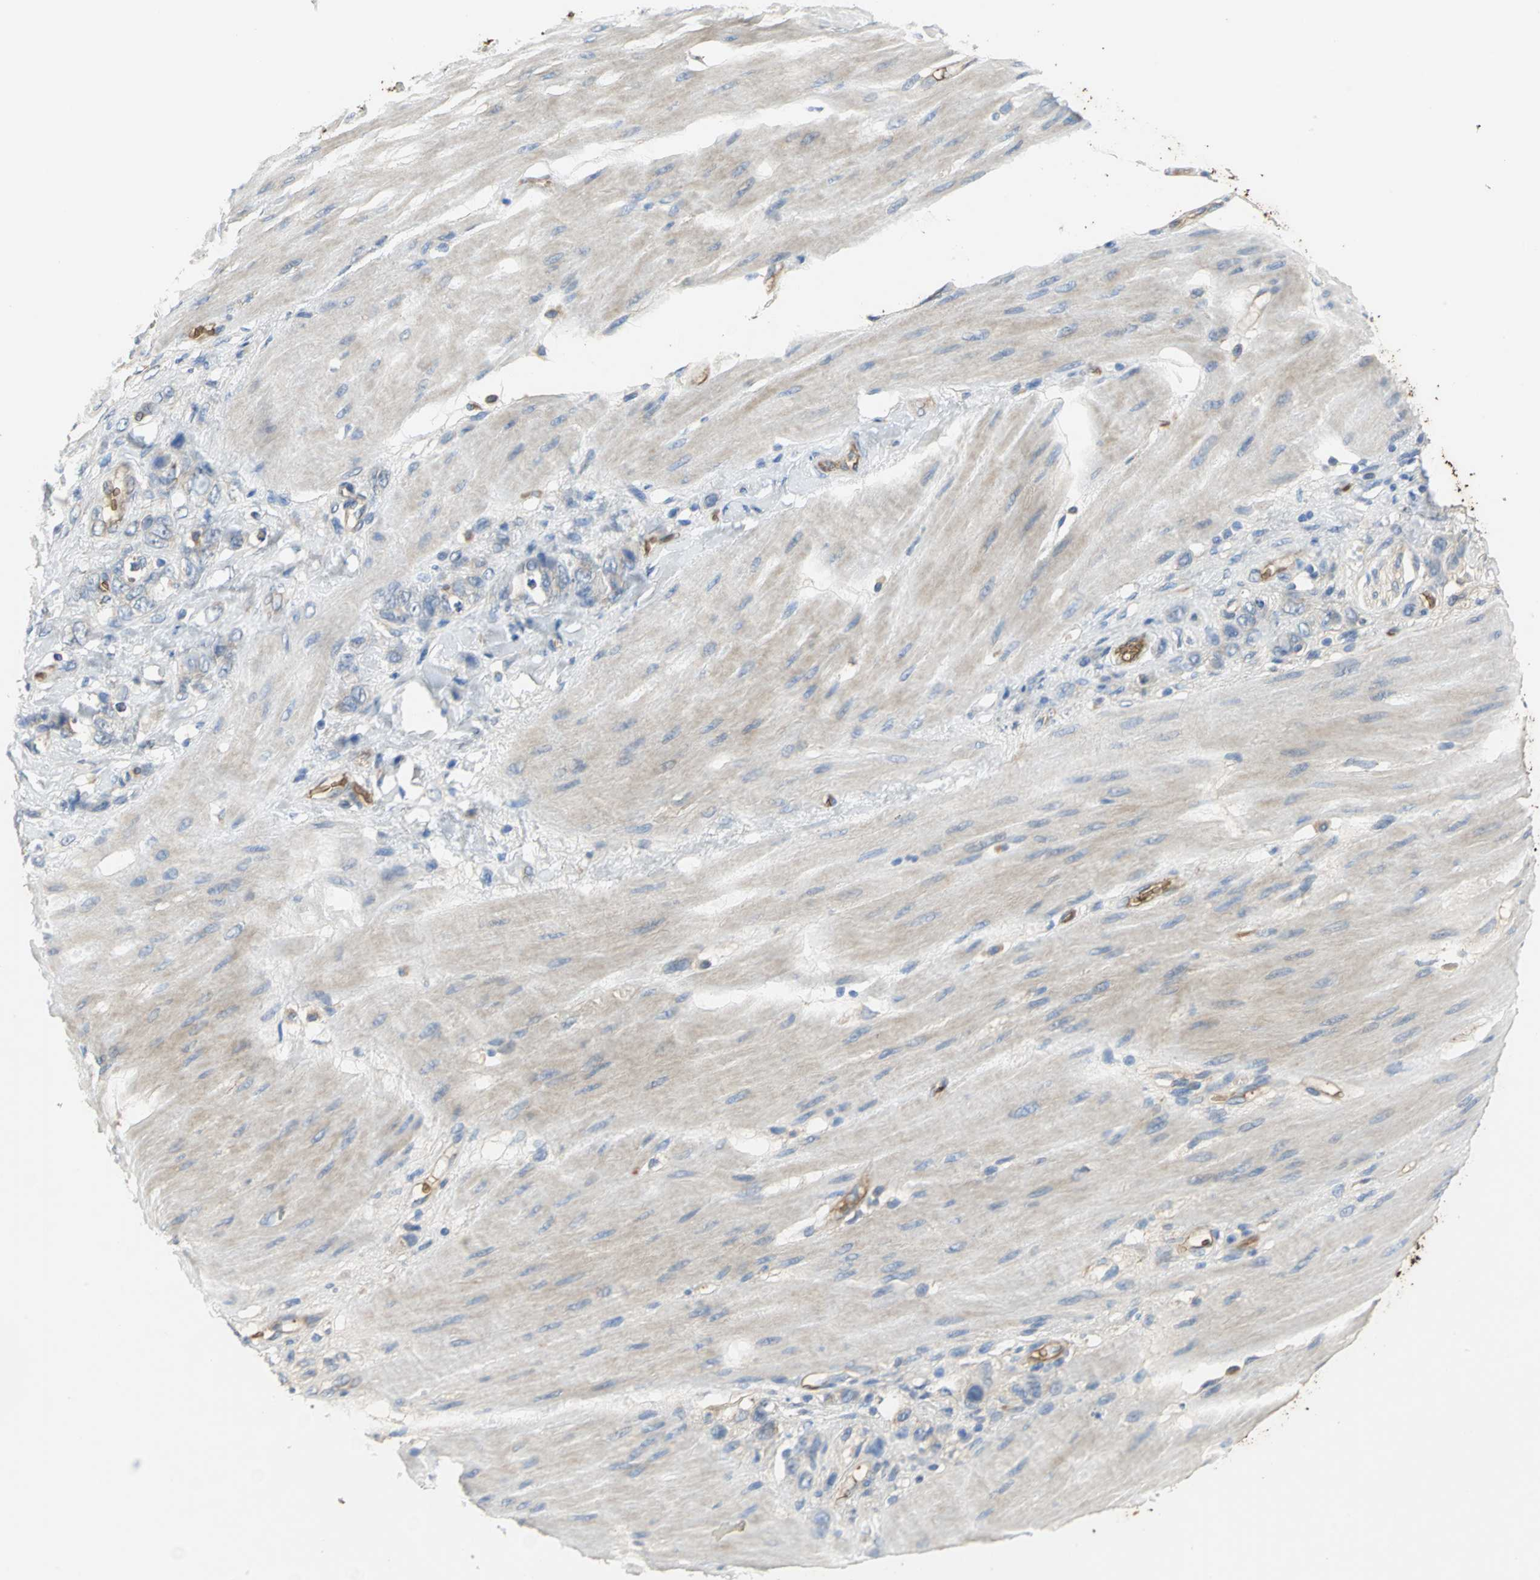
{"staining": {"intensity": "weak", "quantity": "25%-75%", "location": "cytoplasmic/membranous"}, "tissue": "stomach cancer", "cell_type": "Tumor cells", "image_type": "cancer", "snomed": [{"axis": "morphology", "description": "Adenocarcinoma, NOS"}, {"axis": "topography", "description": "Stomach"}], "caption": "Protein expression analysis of human adenocarcinoma (stomach) reveals weak cytoplasmic/membranous staining in approximately 25%-75% of tumor cells. Immunohistochemistry (ihc) stains the protein in brown and the nuclei are stained blue.", "gene": "TREM1", "patient": {"sex": "male", "age": 82}}